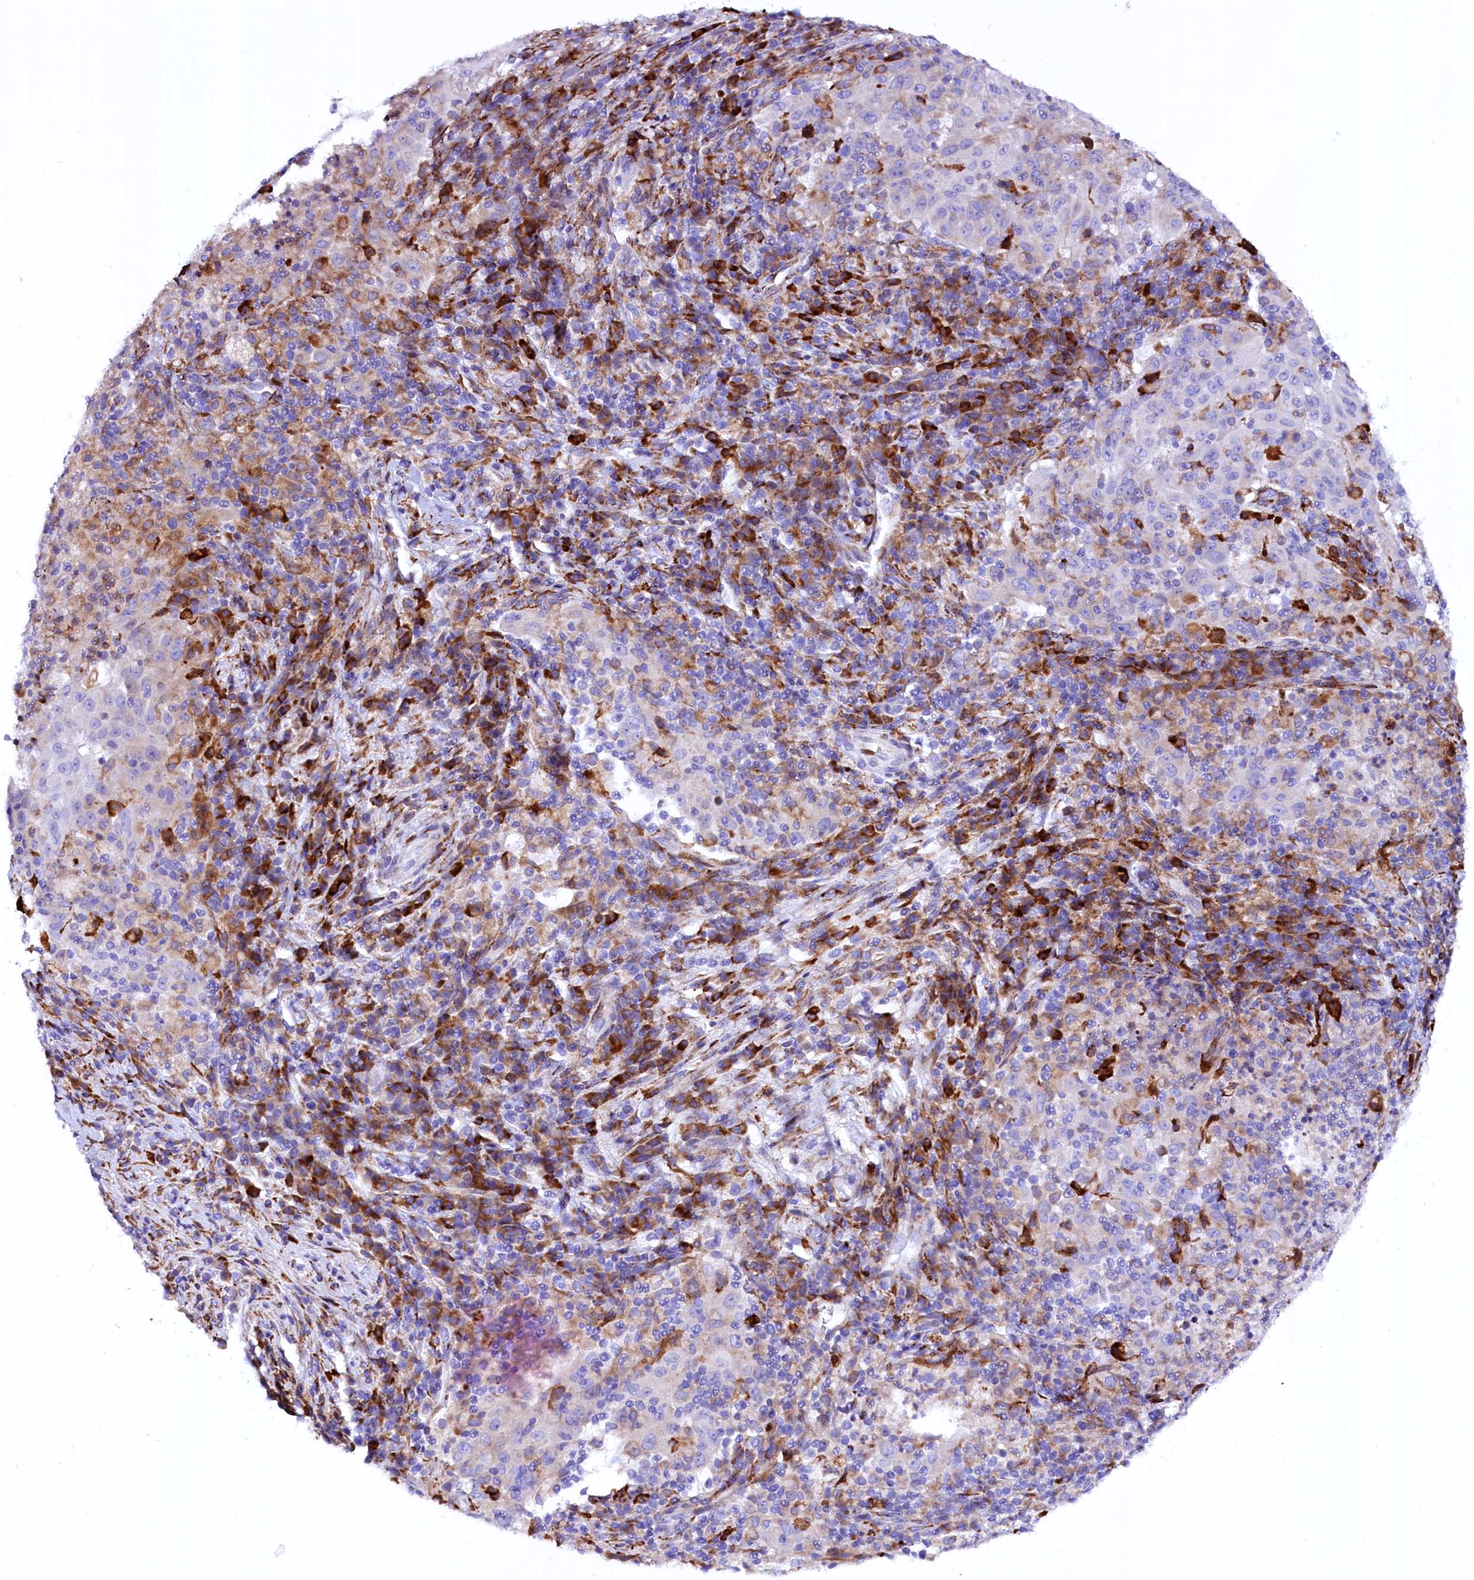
{"staining": {"intensity": "negative", "quantity": "none", "location": "none"}, "tissue": "pancreatic cancer", "cell_type": "Tumor cells", "image_type": "cancer", "snomed": [{"axis": "morphology", "description": "Adenocarcinoma, NOS"}, {"axis": "topography", "description": "Pancreas"}], "caption": "A histopathology image of pancreatic cancer stained for a protein shows no brown staining in tumor cells.", "gene": "CMTR2", "patient": {"sex": "male", "age": 63}}